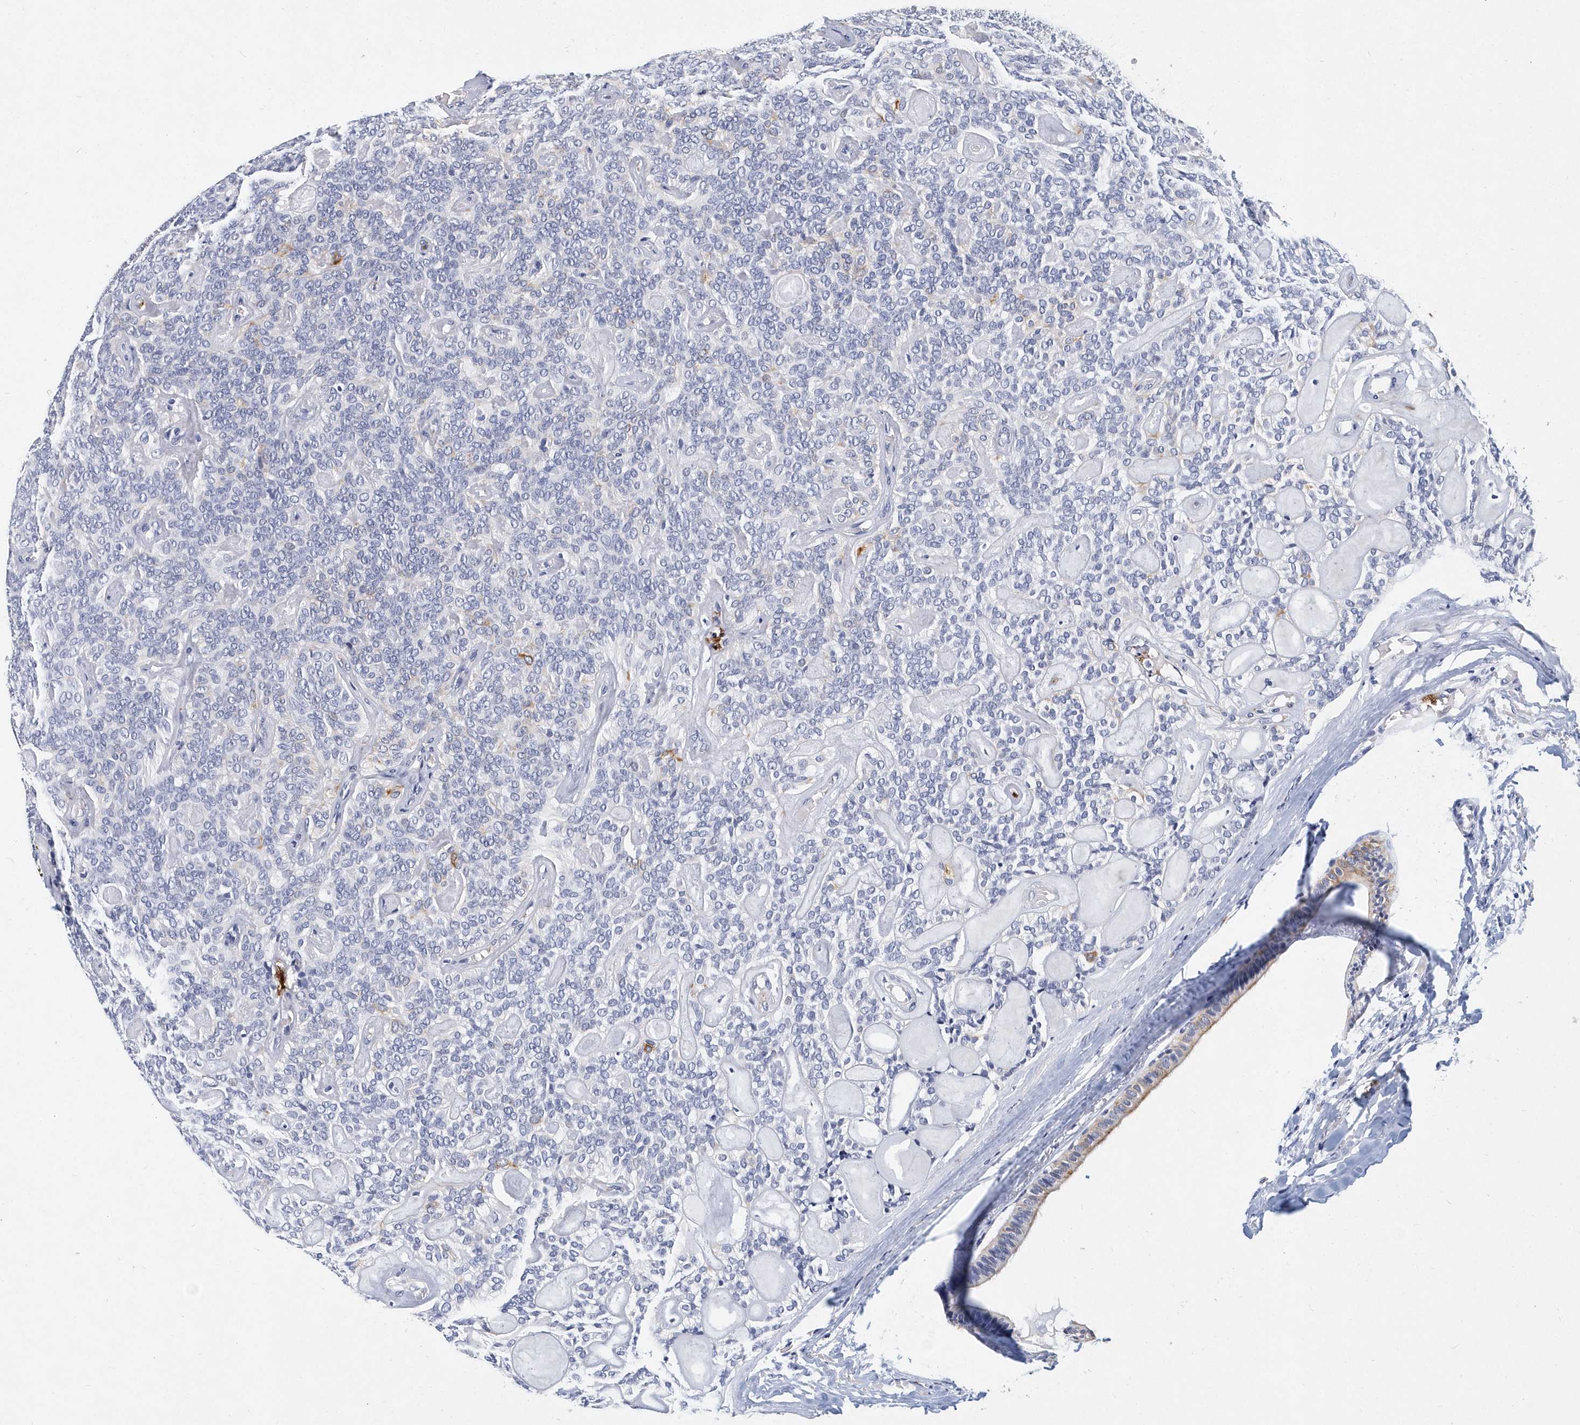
{"staining": {"intensity": "negative", "quantity": "none", "location": "none"}, "tissue": "head and neck cancer", "cell_type": "Tumor cells", "image_type": "cancer", "snomed": [{"axis": "morphology", "description": "Adenocarcinoma, NOS"}, {"axis": "topography", "description": "Head-Neck"}], "caption": "Immunohistochemical staining of head and neck cancer (adenocarcinoma) reveals no significant positivity in tumor cells.", "gene": "ITGA2B", "patient": {"sex": "male", "age": 66}}